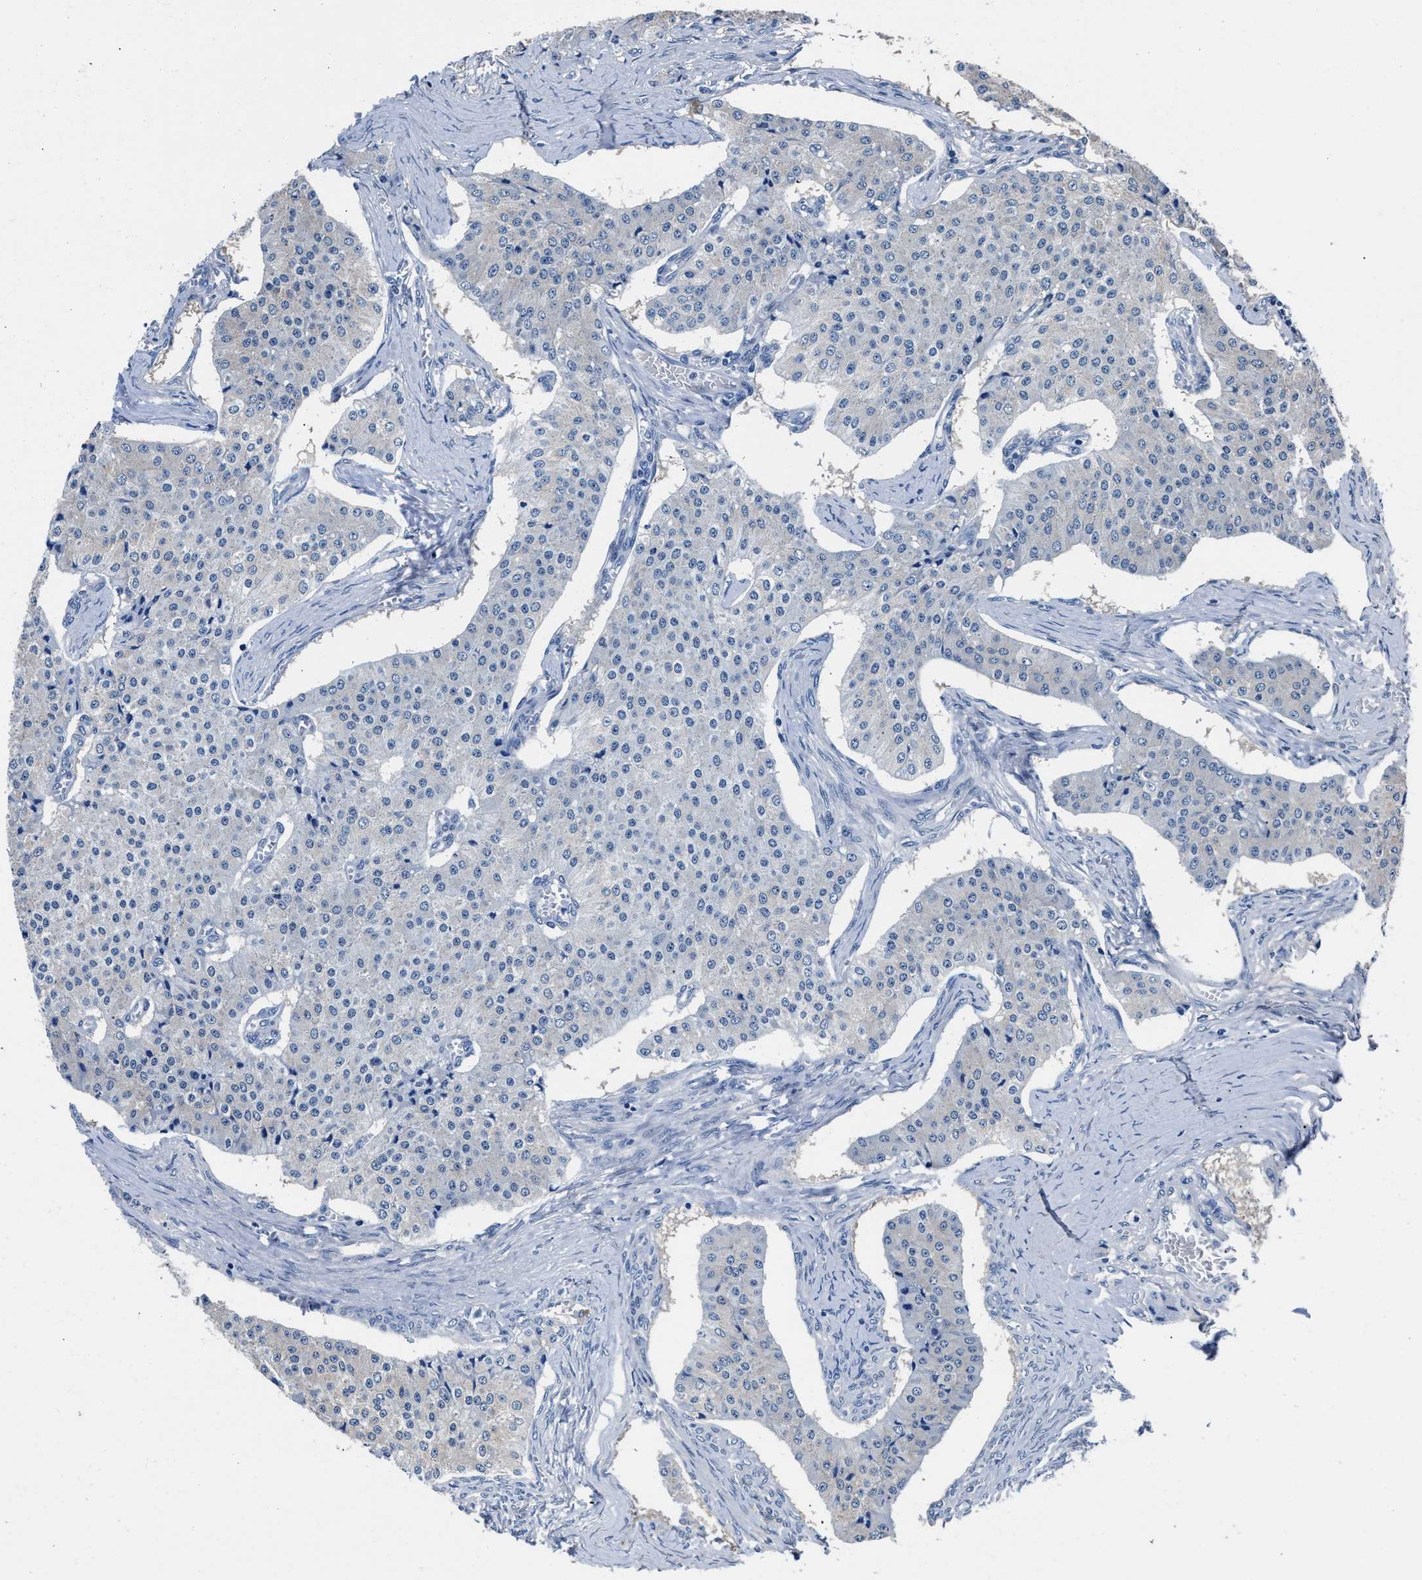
{"staining": {"intensity": "negative", "quantity": "none", "location": "none"}, "tissue": "carcinoid", "cell_type": "Tumor cells", "image_type": "cancer", "snomed": [{"axis": "morphology", "description": "Carcinoid, malignant, NOS"}, {"axis": "topography", "description": "Colon"}], "caption": "Immunohistochemistry (IHC) micrograph of human carcinoid stained for a protein (brown), which reveals no staining in tumor cells.", "gene": "GSTM1", "patient": {"sex": "female", "age": 52}}